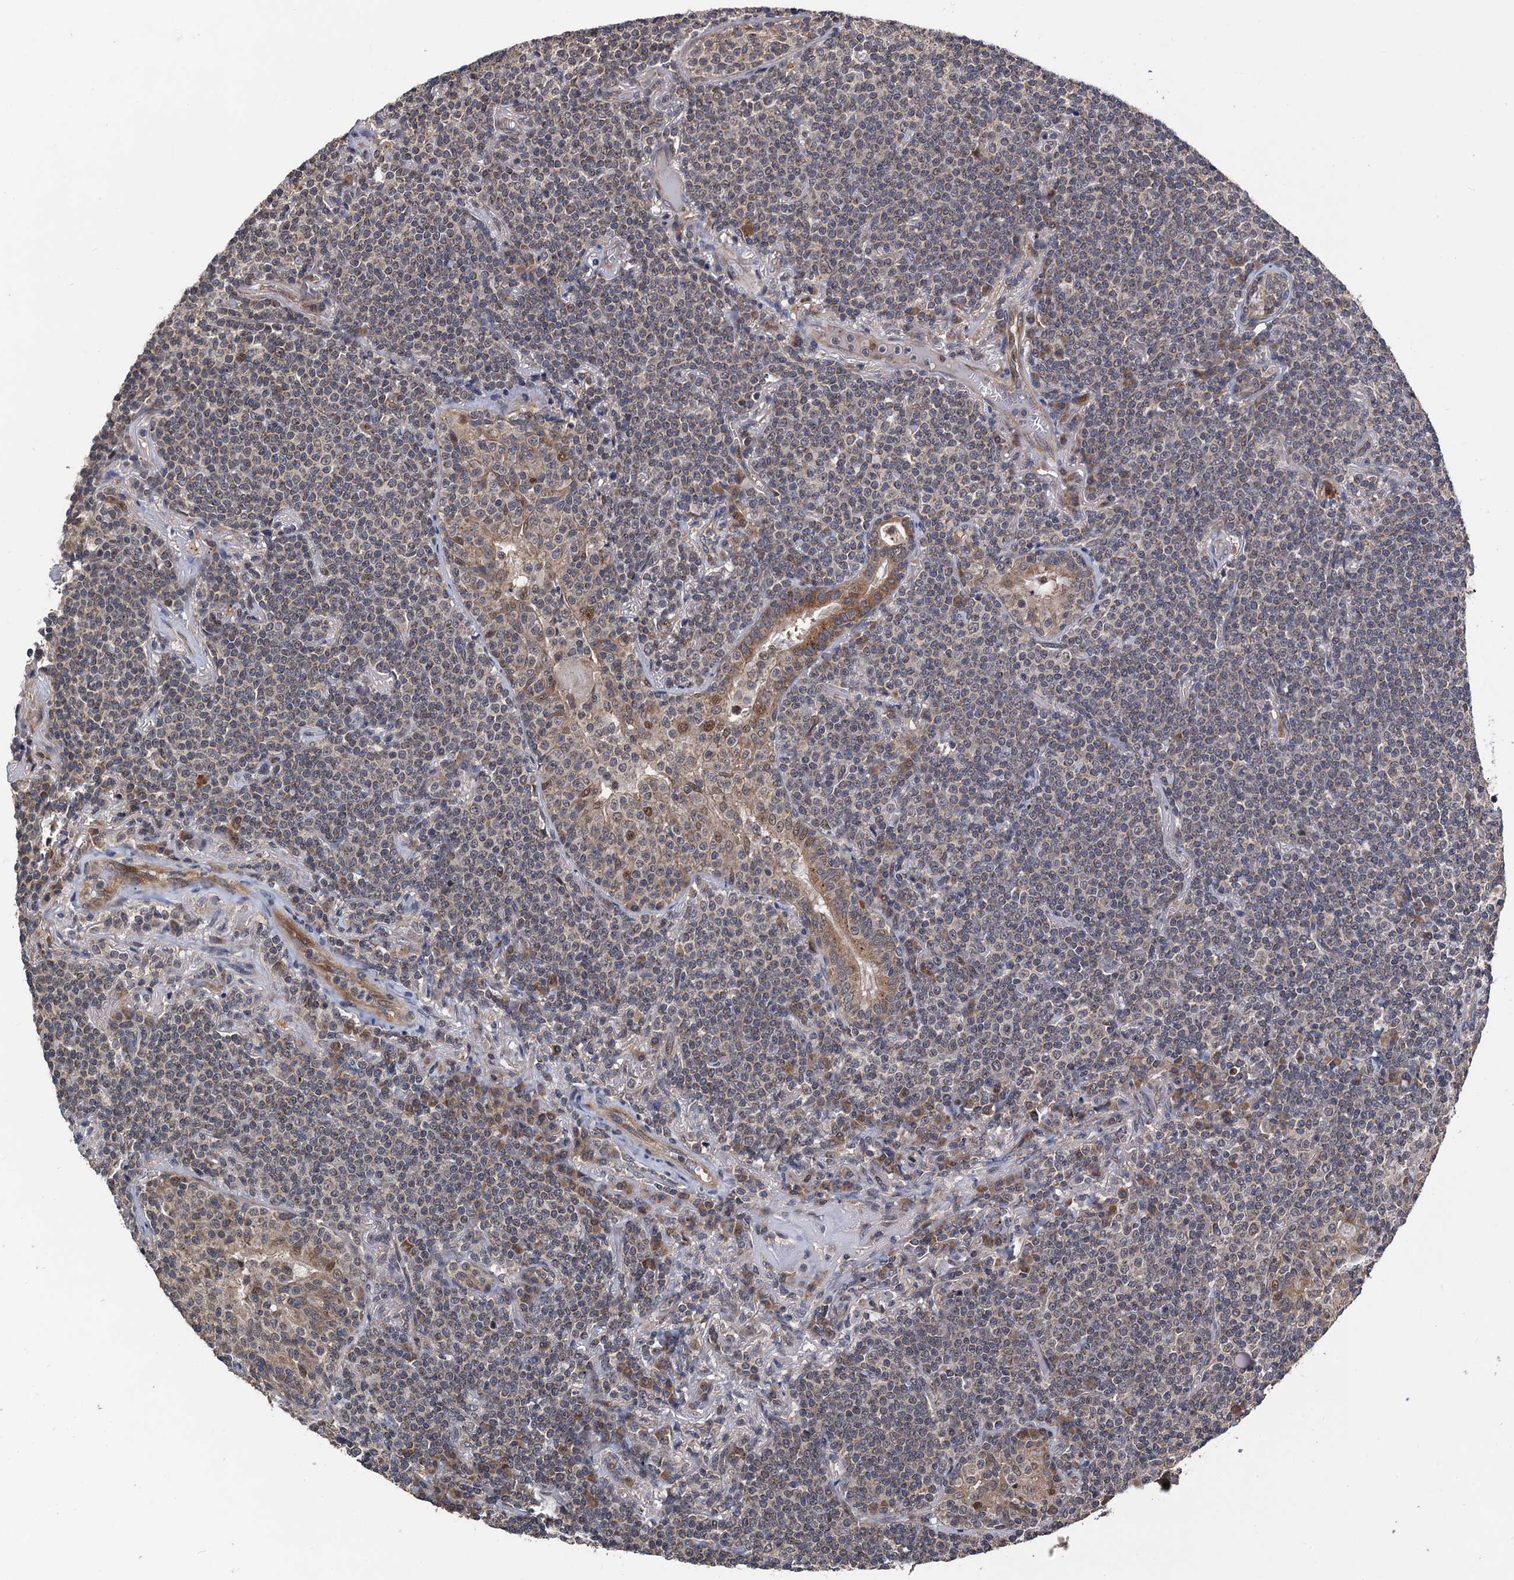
{"staining": {"intensity": "moderate", "quantity": "<25%", "location": "cytoplasmic/membranous"}, "tissue": "lymphoma", "cell_type": "Tumor cells", "image_type": "cancer", "snomed": [{"axis": "morphology", "description": "Malignant lymphoma, non-Hodgkin's type, Low grade"}, {"axis": "topography", "description": "Lung"}], "caption": "High-power microscopy captured an IHC histopathology image of low-grade malignant lymphoma, non-Hodgkin's type, revealing moderate cytoplasmic/membranous staining in about <25% of tumor cells.", "gene": "NAA16", "patient": {"sex": "female", "age": 71}}